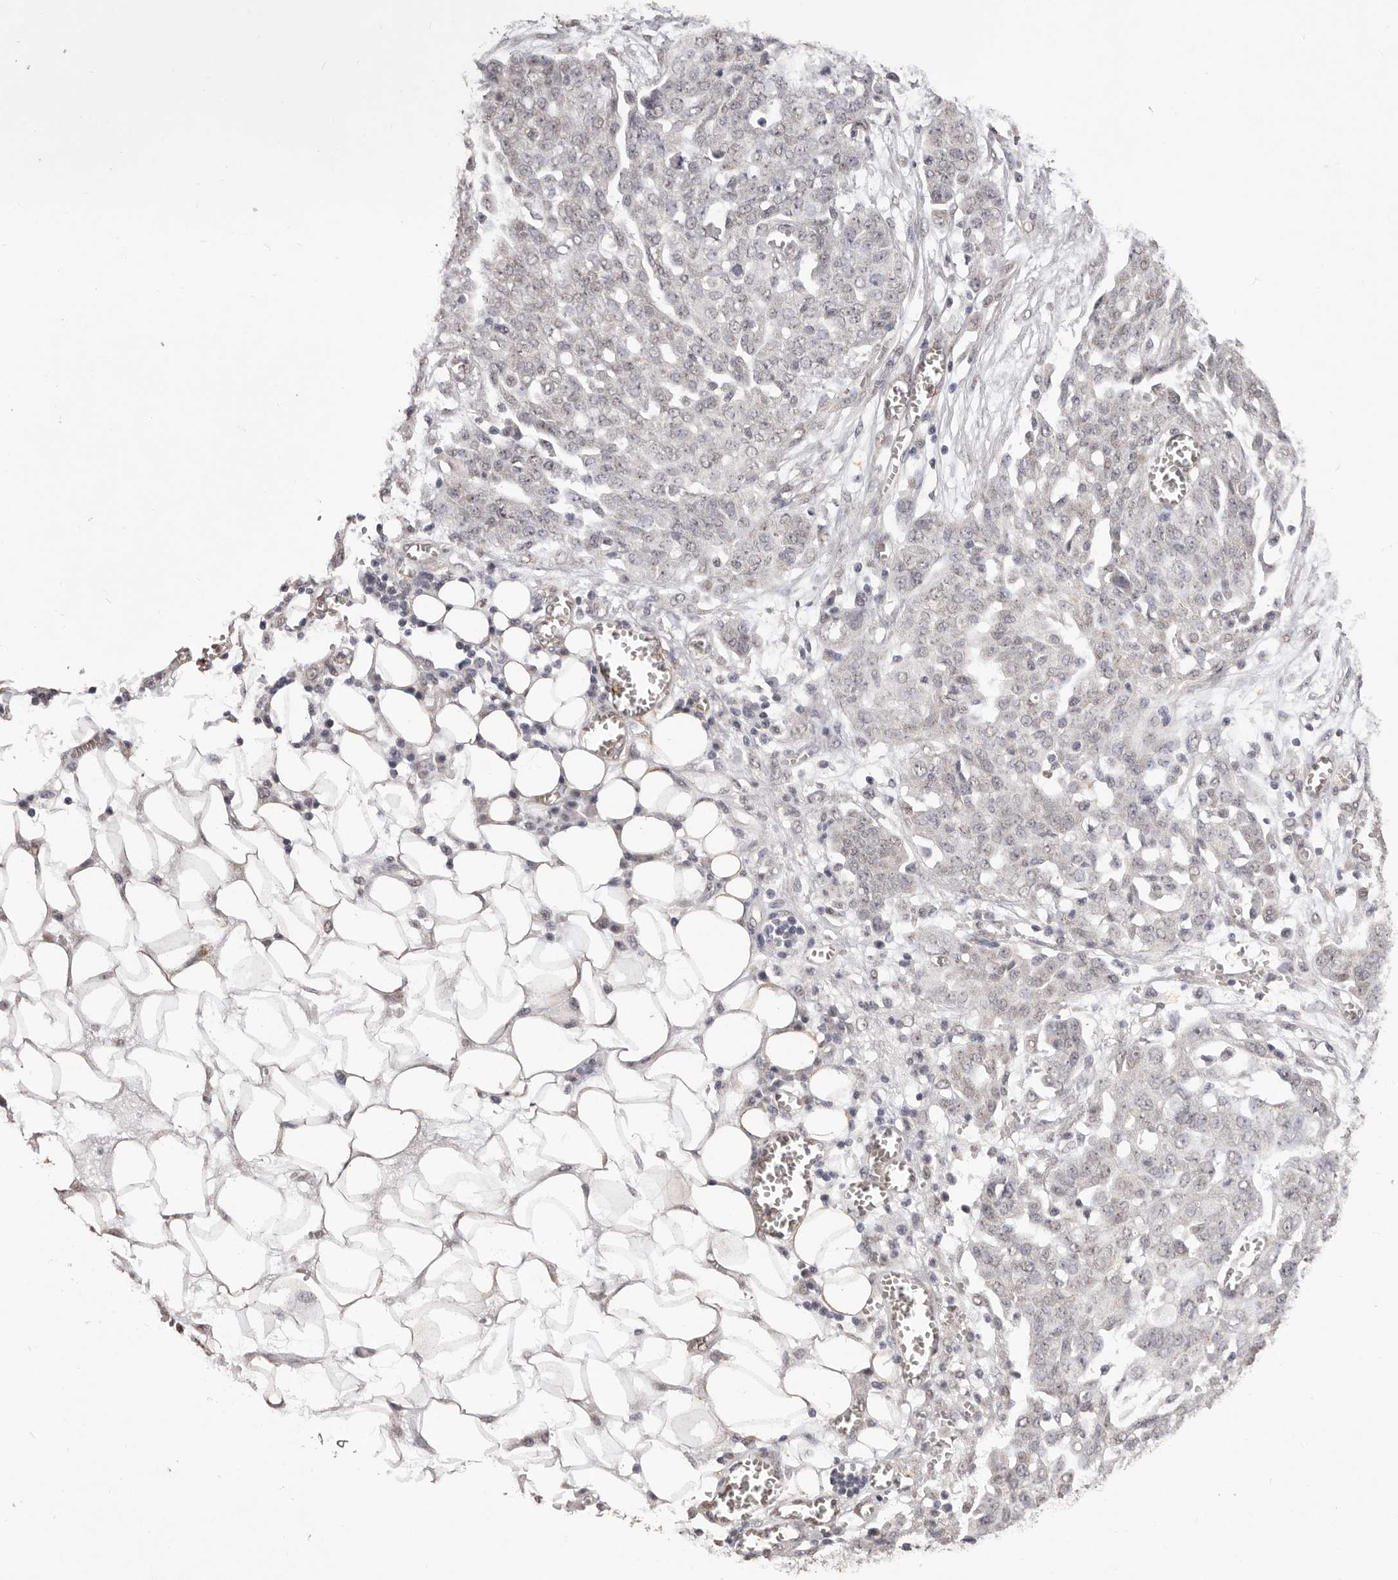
{"staining": {"intensity": "weak", "quantity": "25%-75%", "location": "nuclear"}, "tissue": "ovarian cancer", "cell_type": "Tumor cells", "image_type": "cancer", "snomed": [{"axis": "morphology", "description": "Cystadenocarcinoma, serous, NOS"}, {"axis": "topography", "description": "Soft tissue"}, {"axis": "topography", "description": "Ovary"}], "caption": "Serous cystadenocarcinoma (ovarian) was stained to show a protein in brown. There is low levels of weak nuclear expression in approximately 25%-75% of tumor cells.", "gene": "RPS6KA5", "patient": {"sex": "female", "age": 57}}